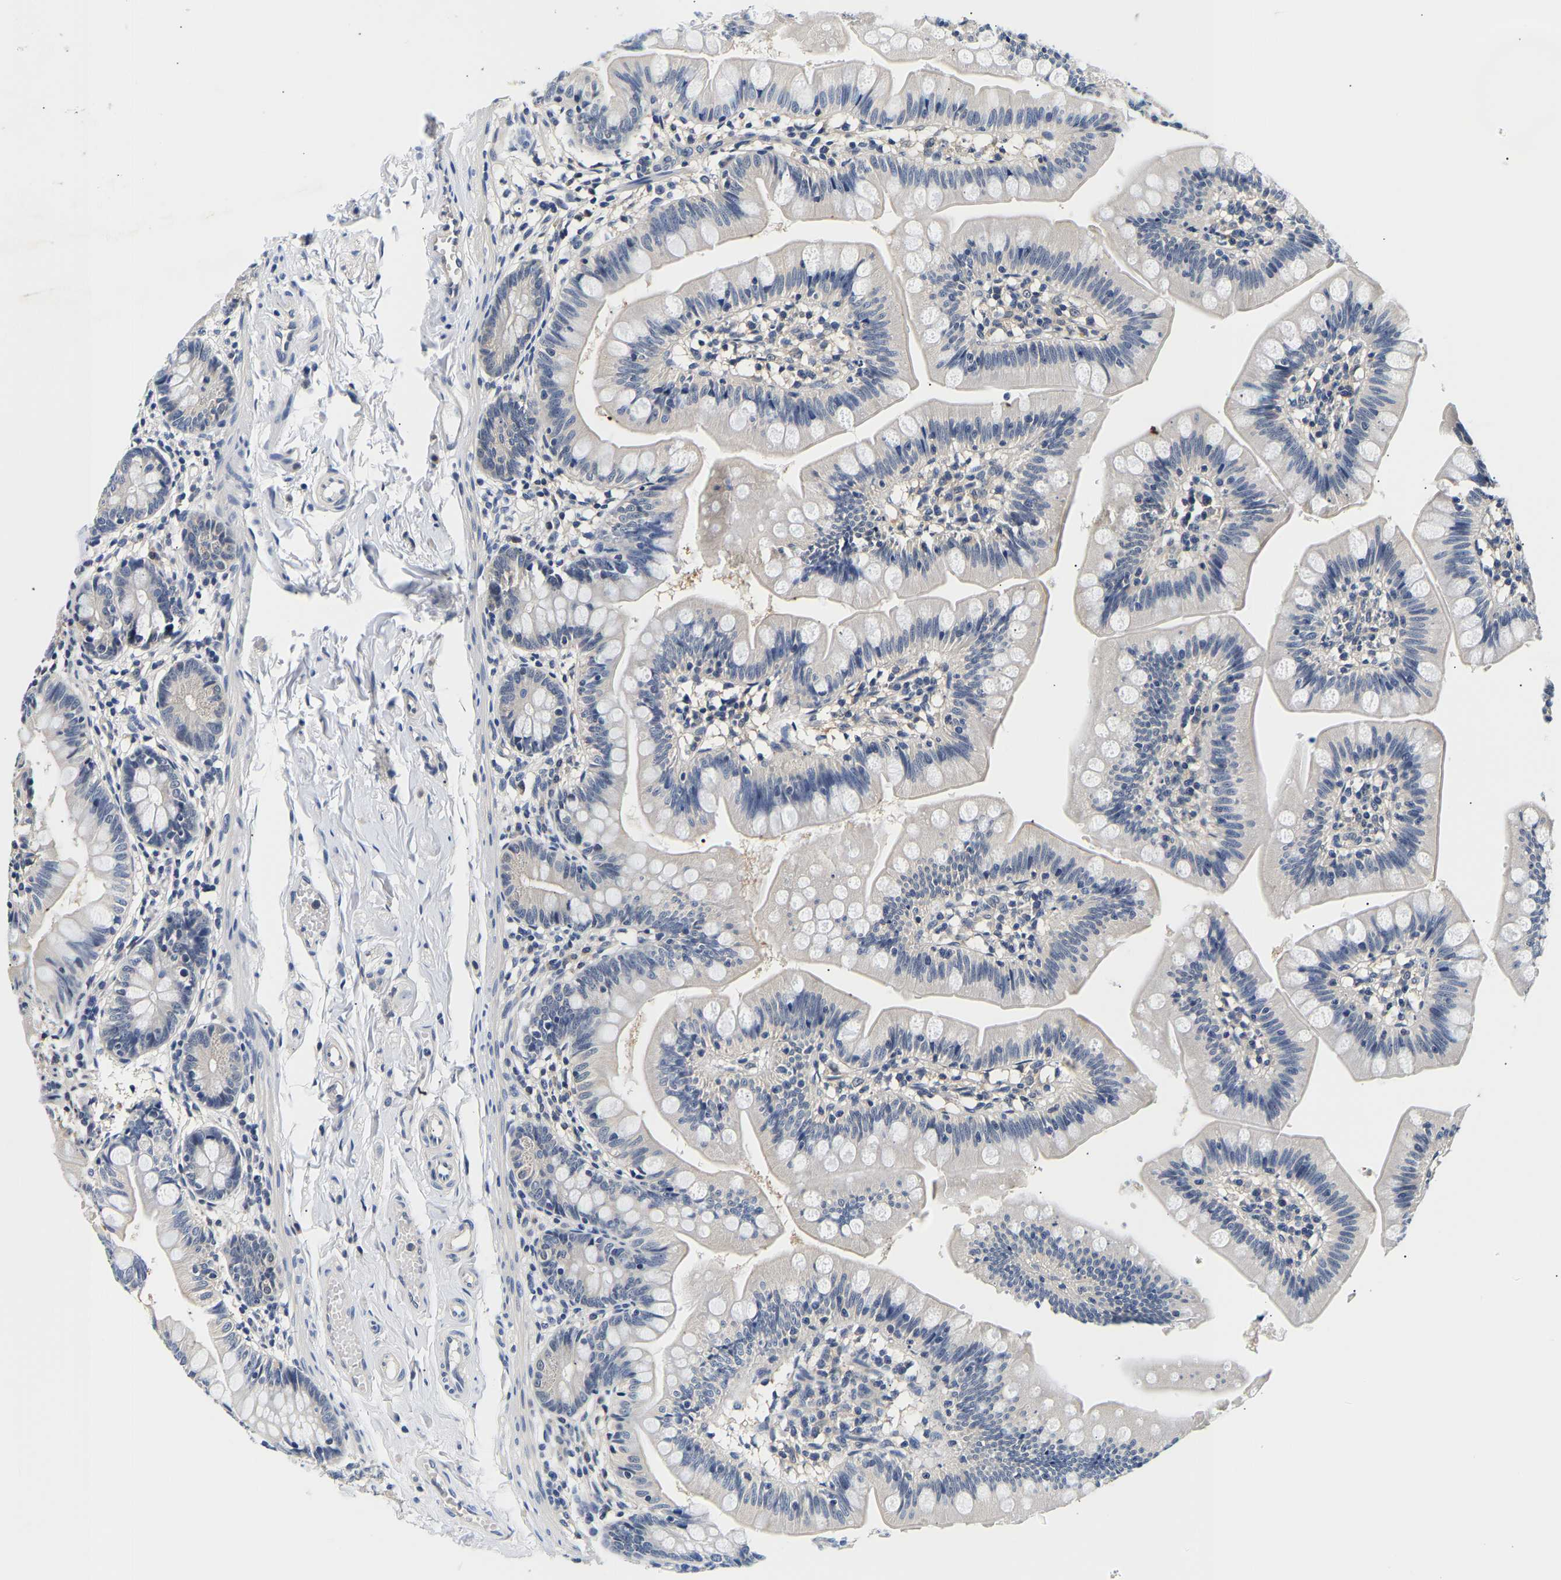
{"staining": {"intensity": "negative", "quantity": "none", "location": "none"}, "tissue": "small intestine", "cell_type": "Glandular cells", "image_type": "normal", "snomed": [{"axis": "morphology", "description": "Normal tissue, NOS"}, {"axis": "topography", "description": "Small intestine"}], "caption": "A high-resolution micrograph shows immunohistochemistry (IHC) staining of unremarkable small intestine, which exhibits no significant expression in glandular cells. (DAB (3,3'-diaminobenzidine) IHC visualized using brightfield microscopy, high magnification).", "gene": "UCHL3", "patient": {"sex": "male", "age": 7}}